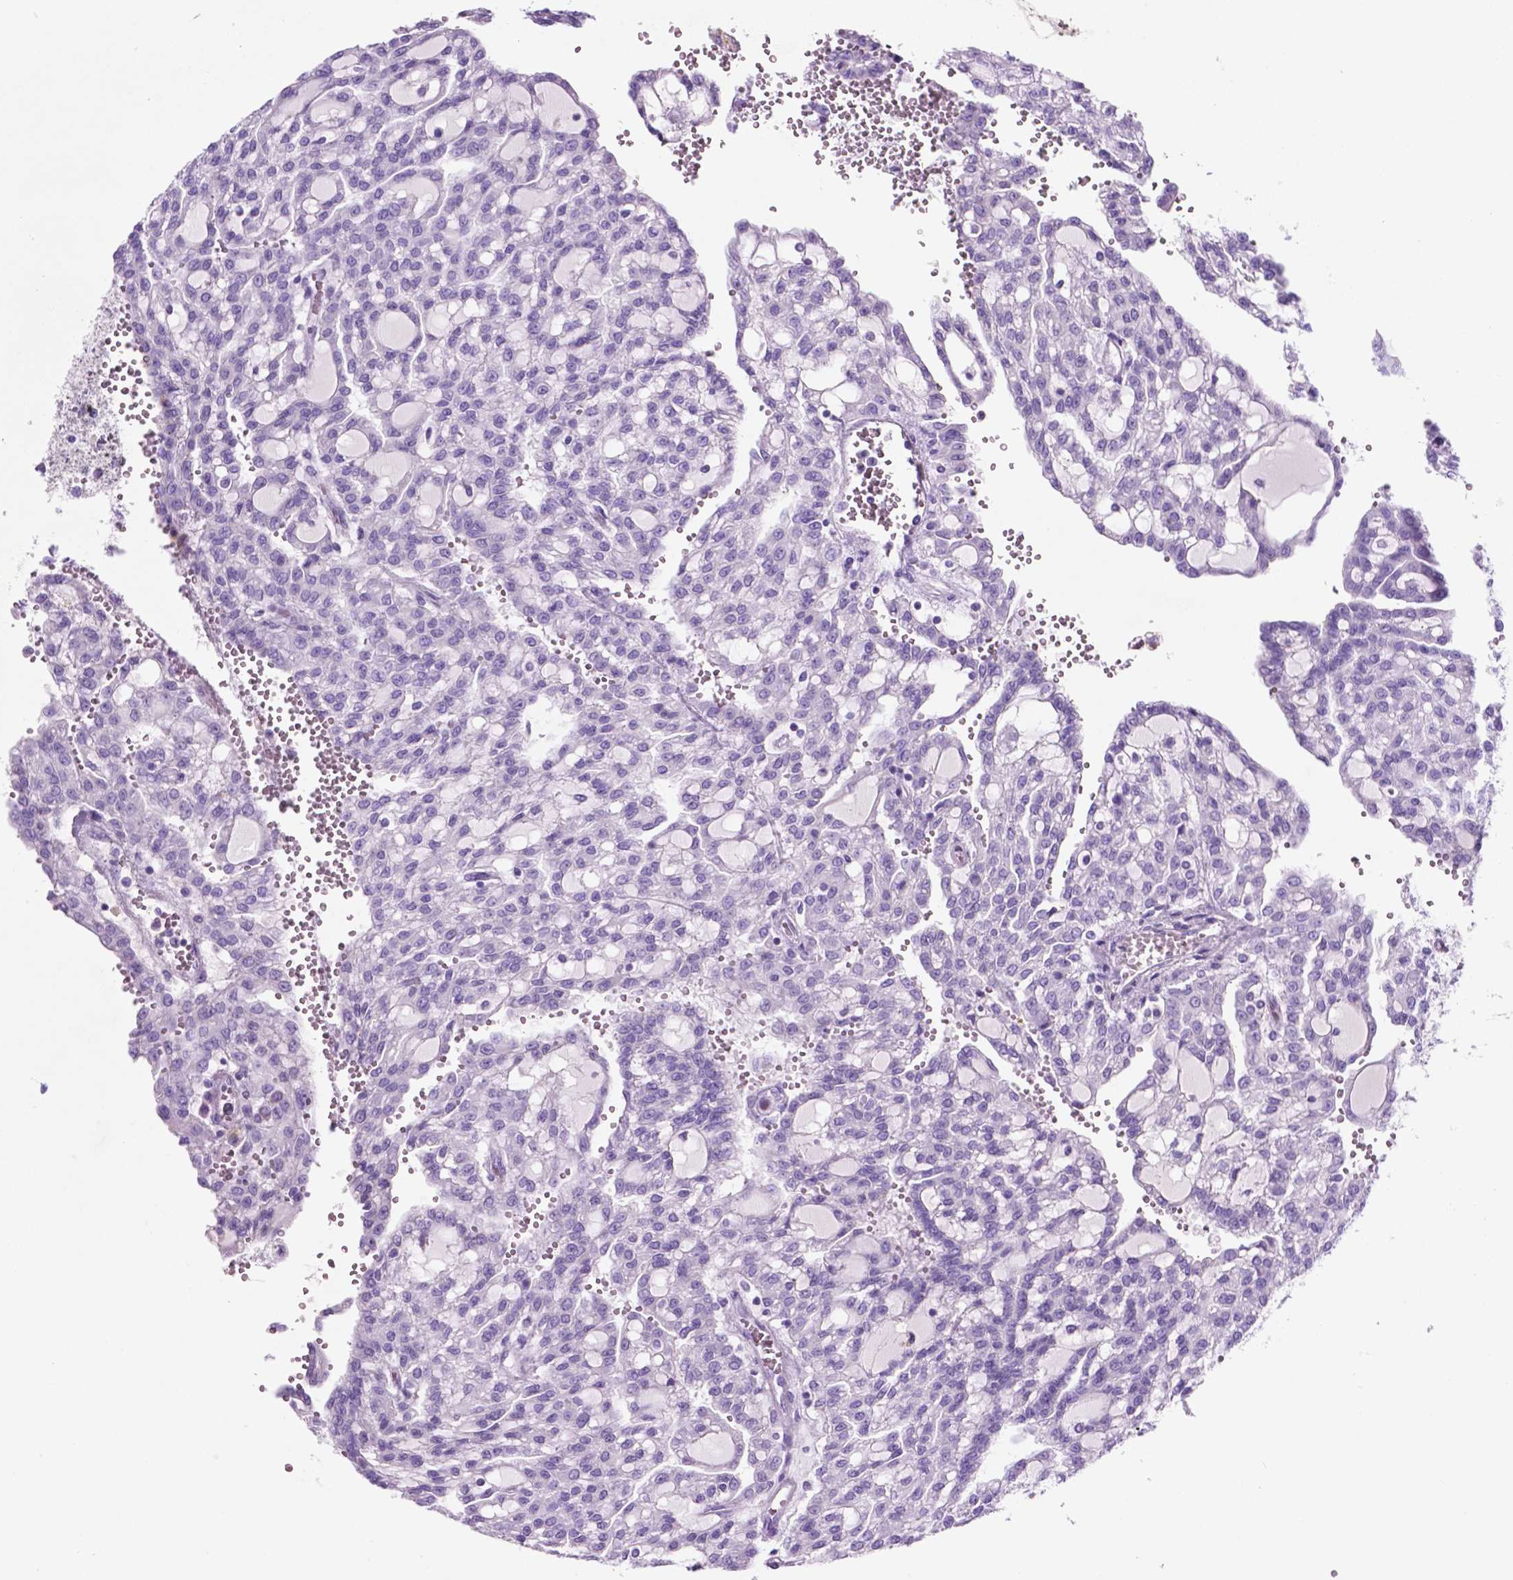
{"staining": {"intensity": "negative", "quantity": "none", "location": "none"}, "tissue": "renal cancer", "cell_type": "Tumor cells", "image_type": "cancer", "snomed": [{"axis": "morphology", "description": "Adenocarcinoma, NOS"}, {"axis": "topography", "description": "Kidney"}], "caption": "A photomicrograph of renal cancer stained for a protein demonstrates no brown staining in tumor cells. Nuclei are stained in blue.", "gene": "POU4F1", "patient": {"sex": "male", "age": 63}}